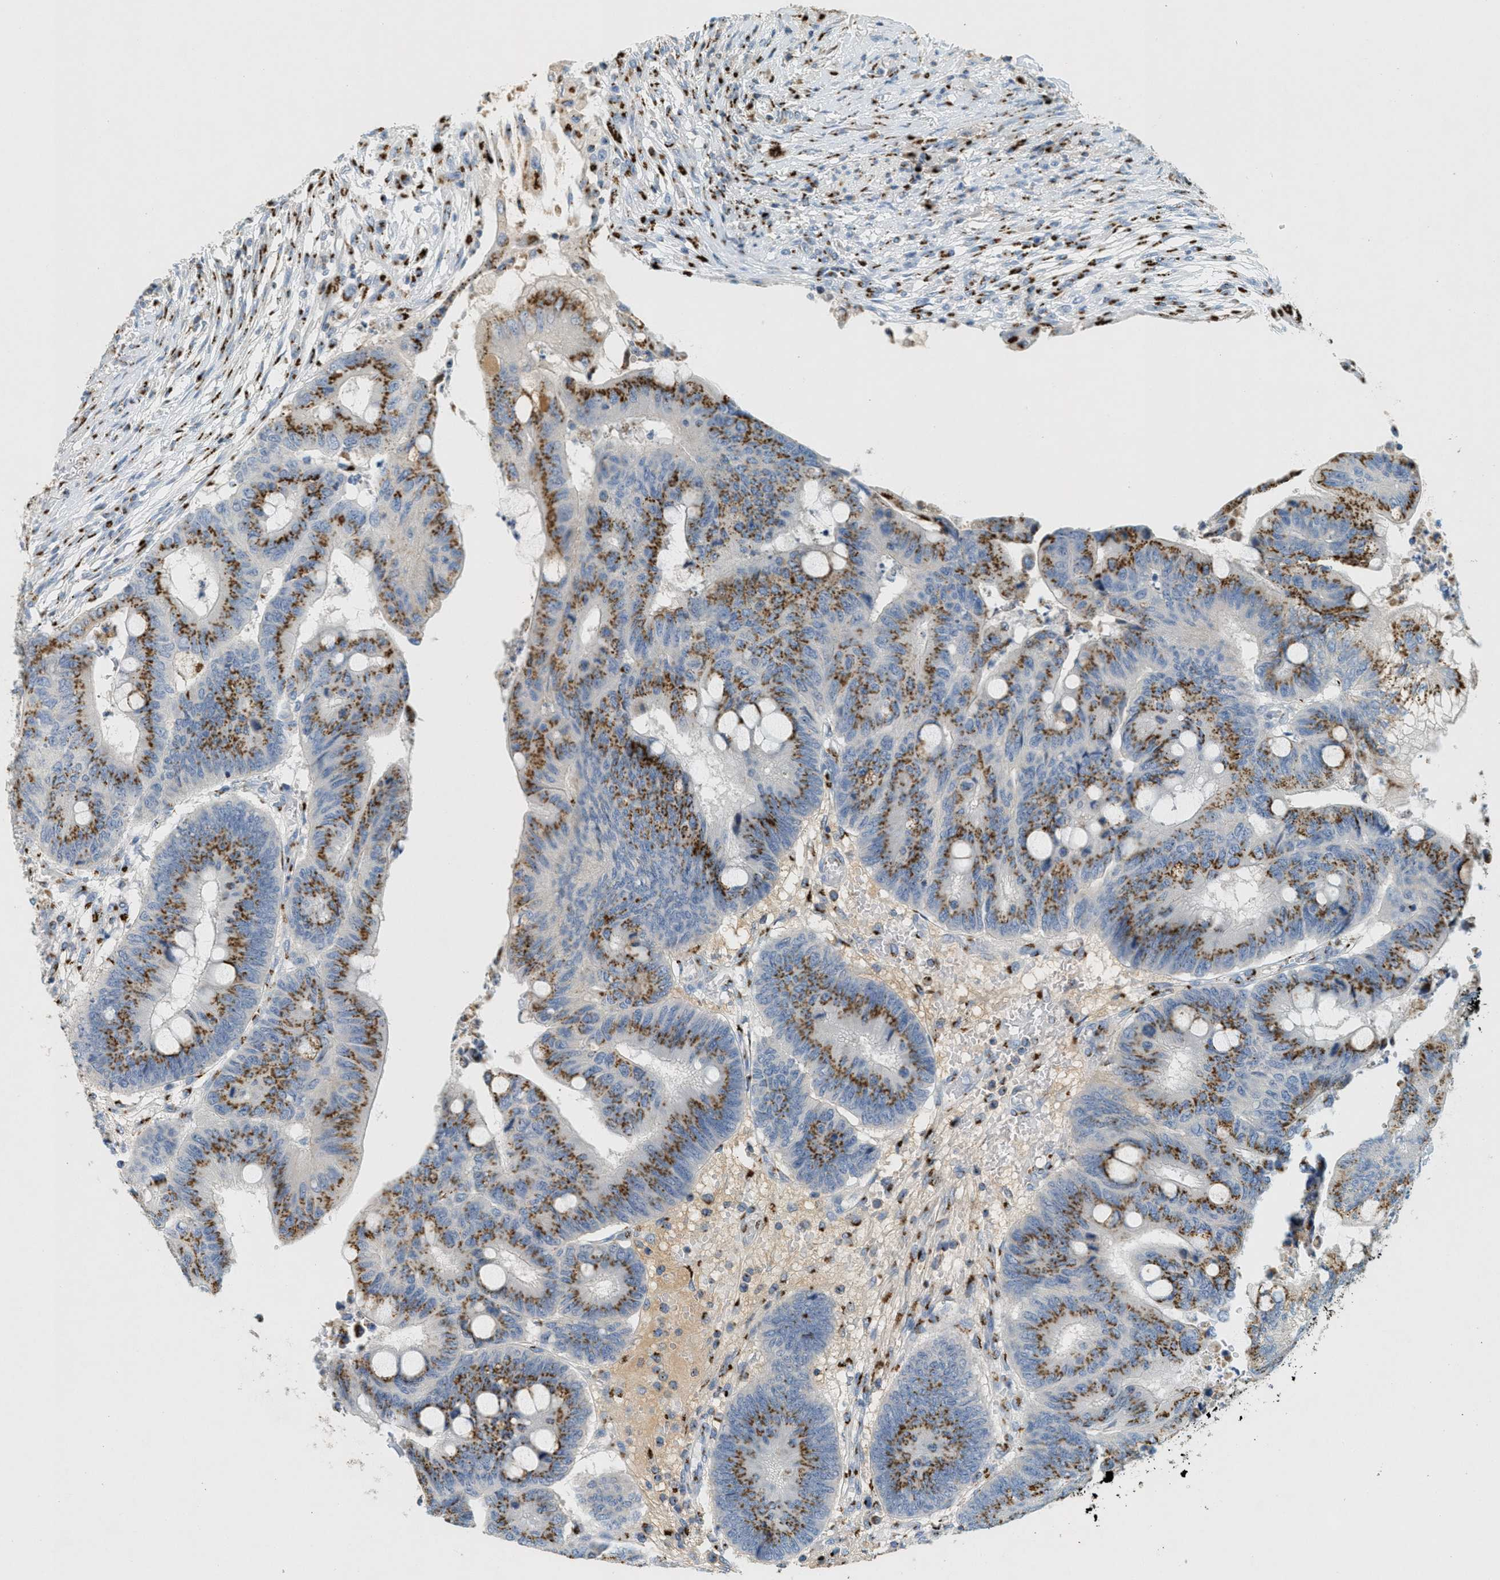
{"staining": {"intensity": "moderate", "quantity": ">75%", "location": "cytoplasmic/membranous"}, "tissue": "colorectal cancer", "cell_type": "Tumor cells", "image_type": "cancer", "snomed": [{"axis": "morphology", "description": "Normal tissue, NOS"}, {"axis": "morphology", "description": "Adenocarcinoma, NOS"}, {"axis": "topography", "description": "Rectum"}, {"axis": "topography", "description": "Peripheral nerve tissue"}], "caption": "Immunohistochemical staining of colorectal adenocarcinoma demonstrates medium levels of moderate cytoplasmic/membranous positivity in about >75% of tumor cells.", "gene": "ENTPD4", "patient": {"sex": "male", "age": 92}}